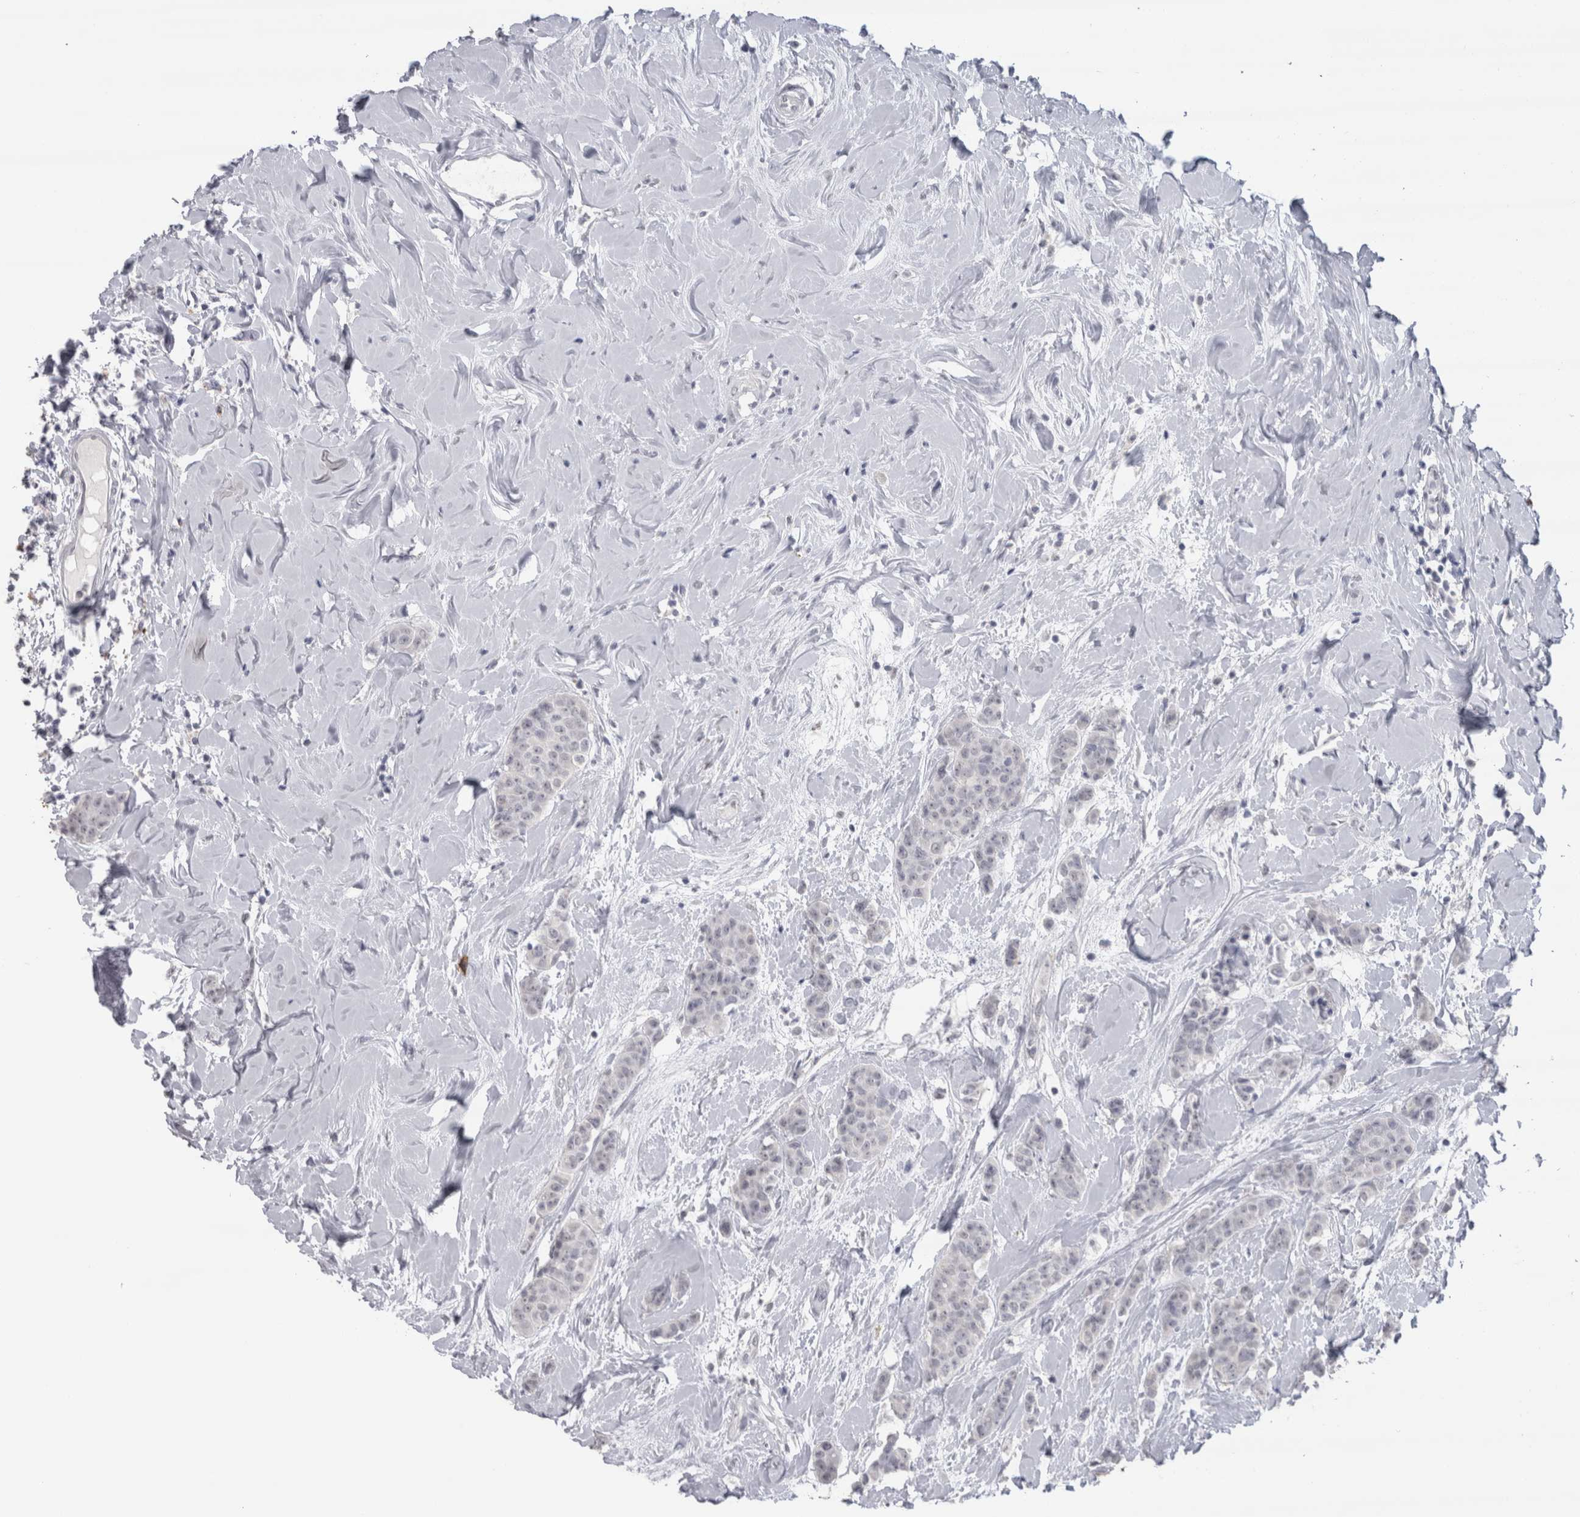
{"staining": {"intensity": "negative", "quantity": "none", "location": "none"}, "tissue": "breast cancer", "cell_type": "Tumor cells", "image_type": "cancer", "snomed": [{"axis": "morphology", "description": "Normal tissue, NOS"}, {"axis": "morphology", "description": "Duct carcinoma"}, {"axis": "topography", "description": "Breast"}], "caption": "An IHC histopathology image of breast cancer is shown. There is no staining in tumor cells of breast cancer.", "gene": "CDH17", "patient": {"sex": "female", "age": 40}}